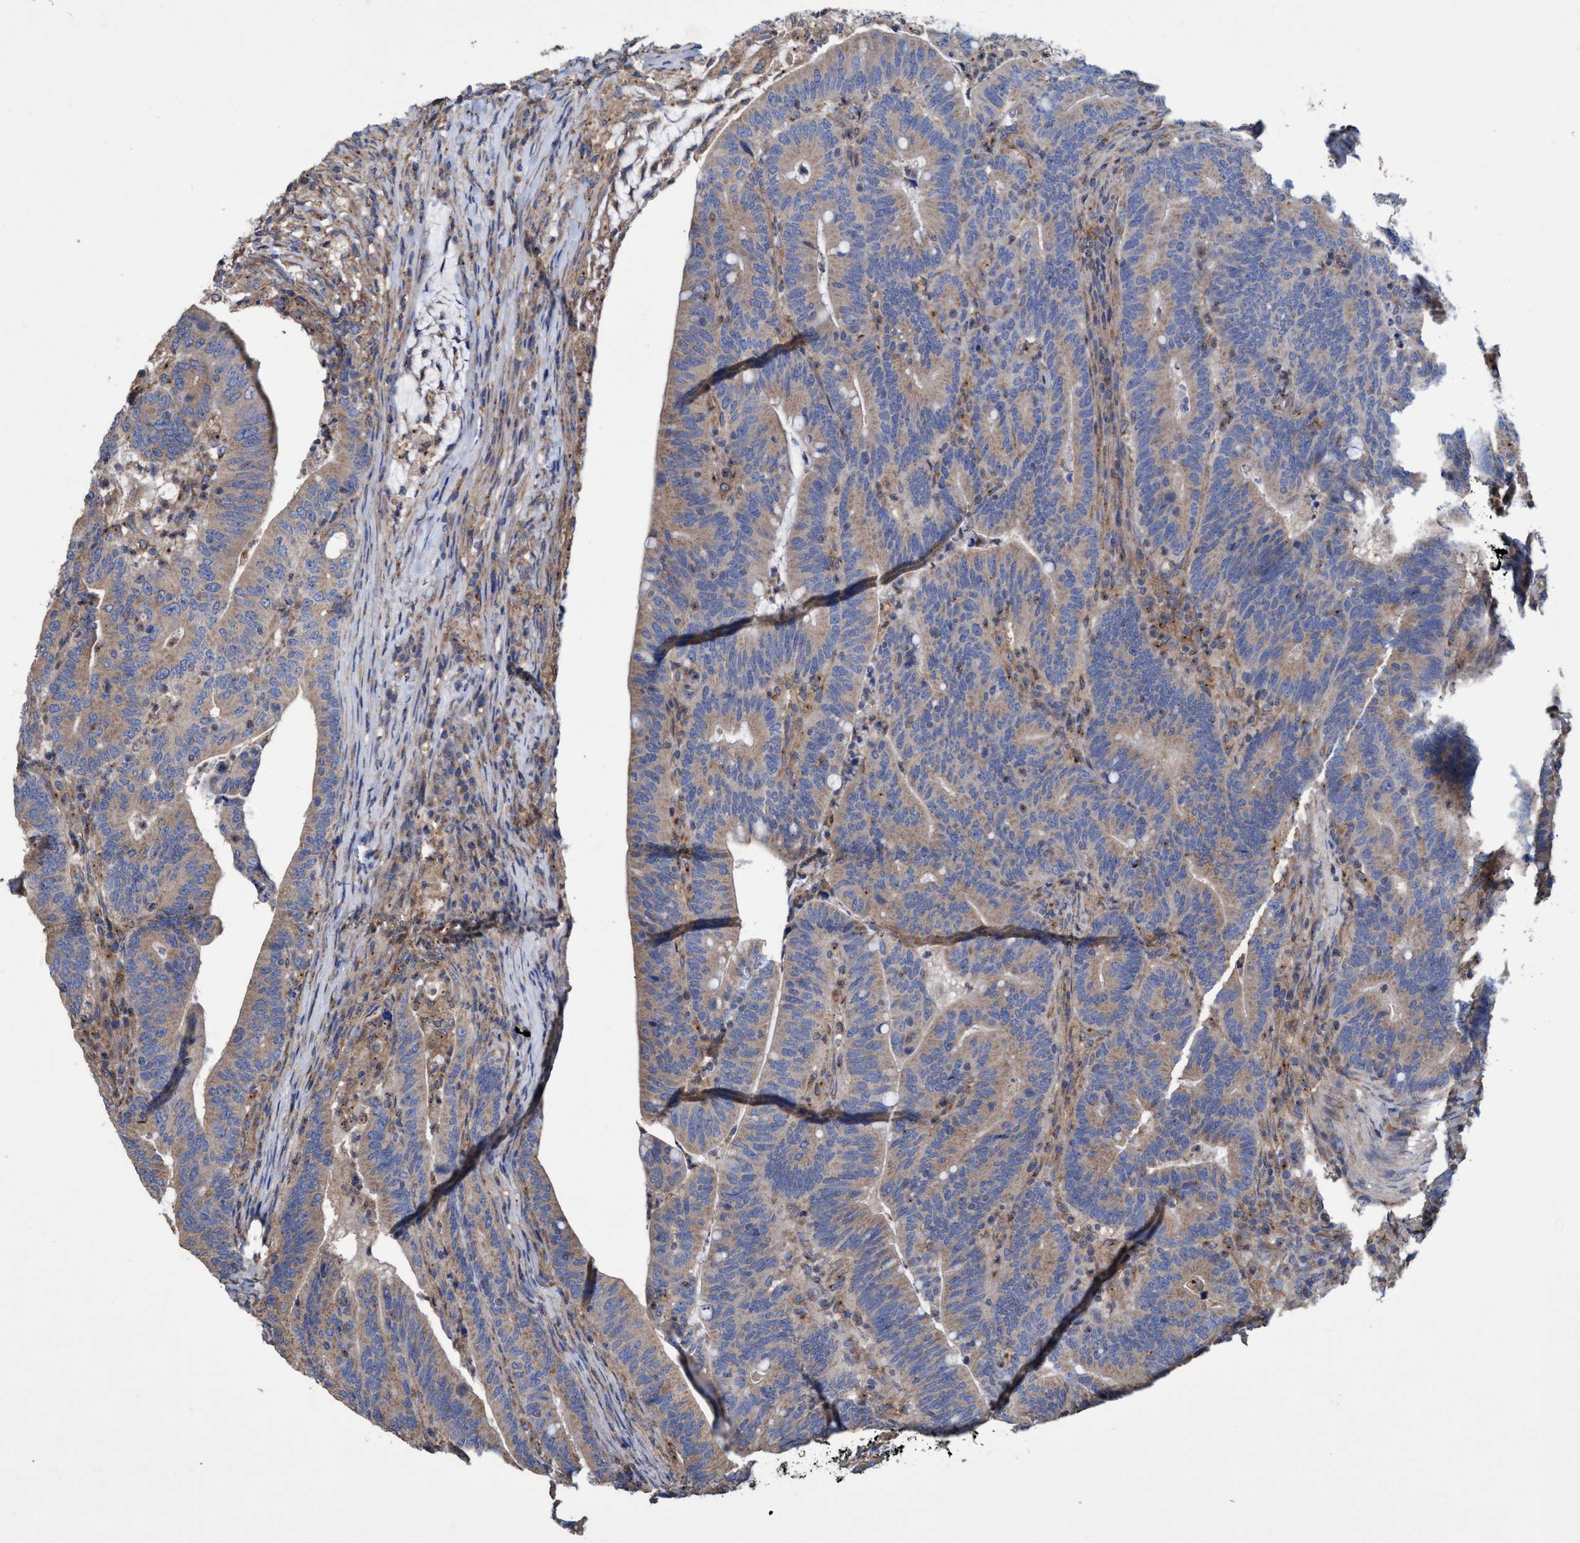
{"staining": {"intensity": "moderate", "quantity": ">75%", "location": "cytoplasmic/membranous"}, "tissue": "colorectal cancer", "cell_type": "Tumor cells", "image_type": "cancer", "snomed": [{"axis": "morphology", "description": "Adenocarcinoma, NOS"}, {"axis": "topography", "description": "Colon"}], "caption": "A micrograph of adenocarcinoma (colorectal) stained for a protein shows moderate cytoplasmic/membranous brown staining in tumor cells.", "gene": "BICD2", "patient": {"sex": "female", "age": 66}}